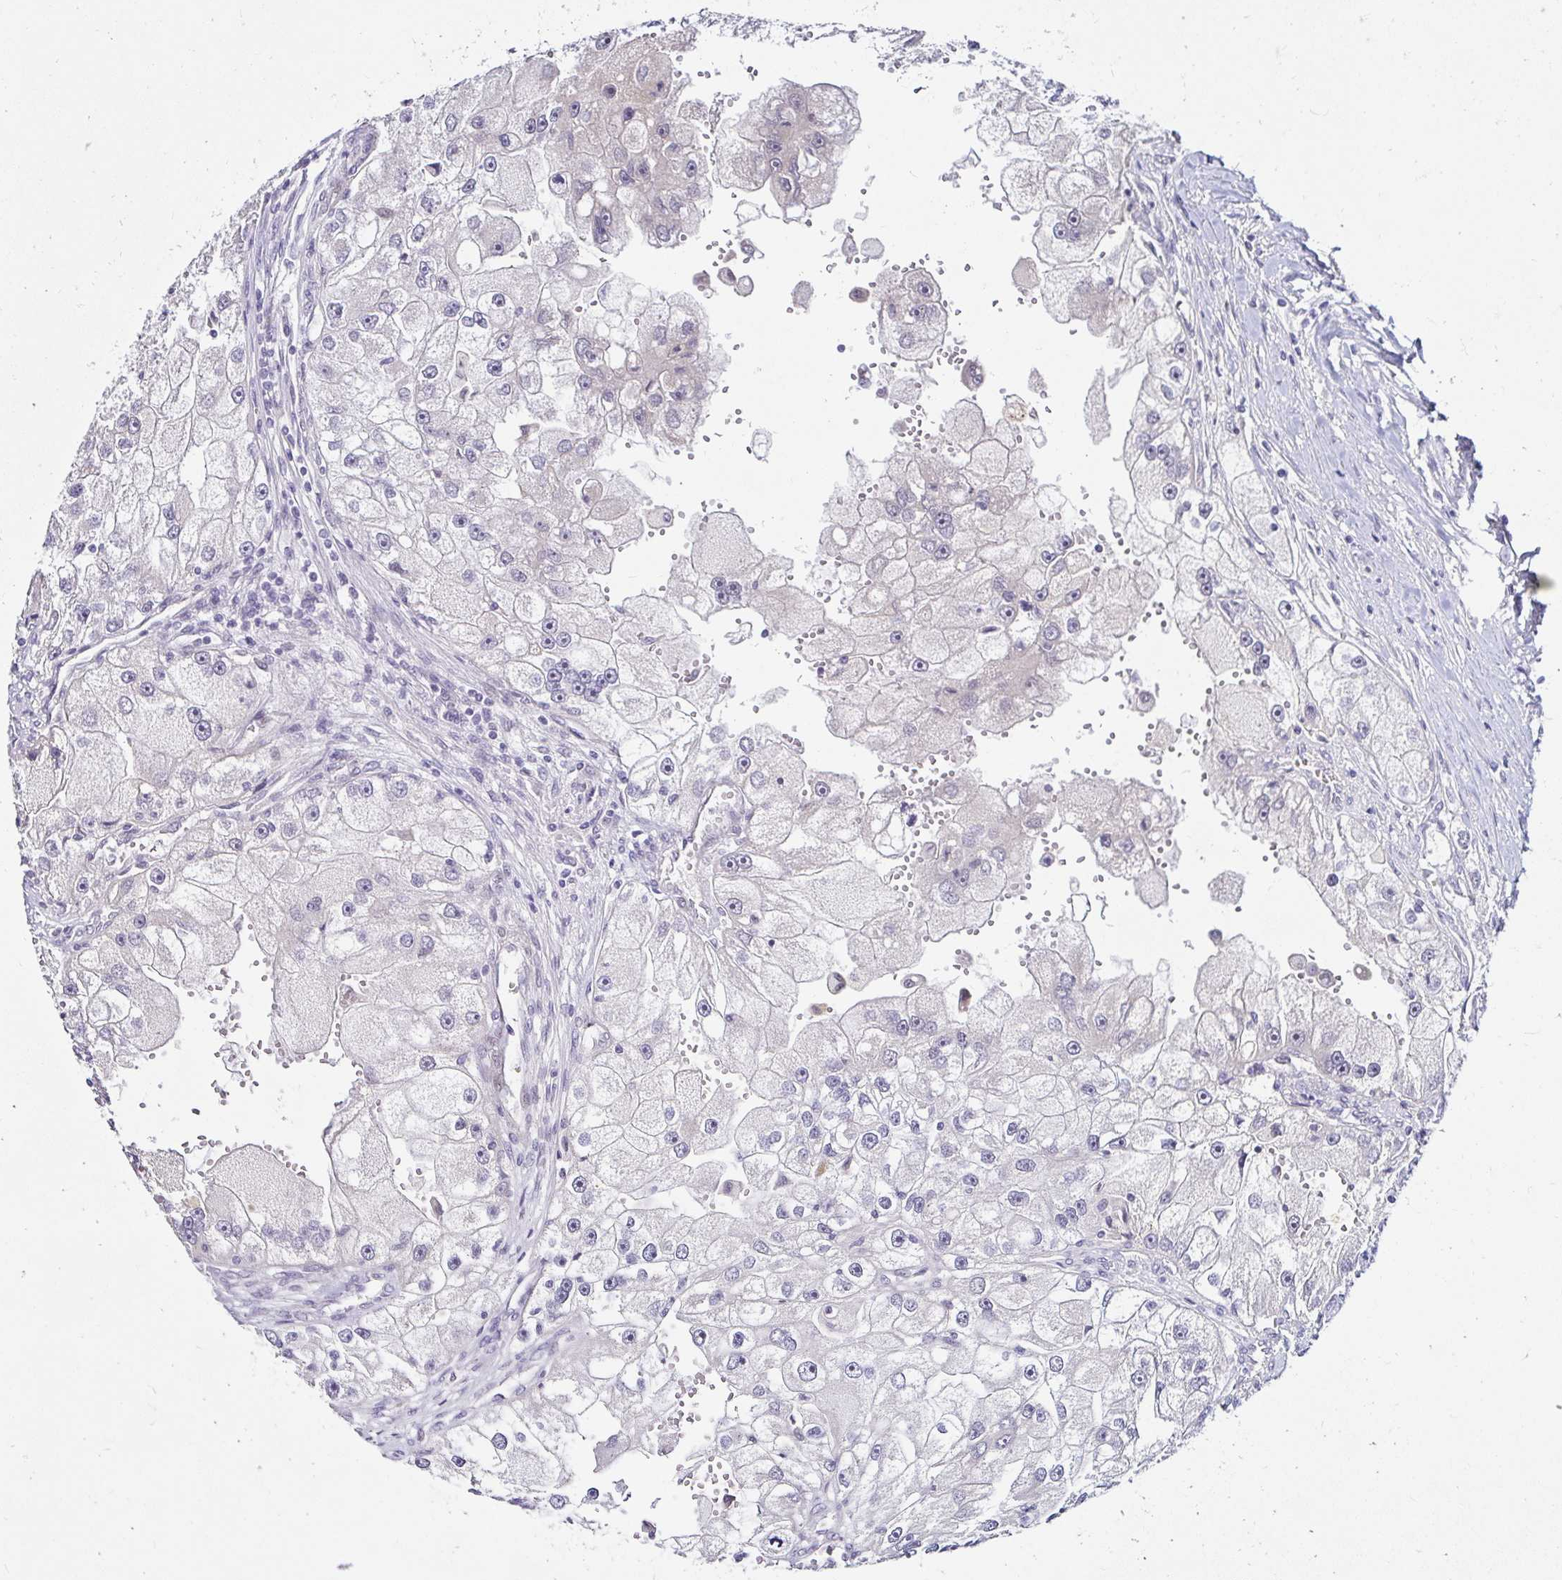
{"staining": {"intensity": "negative", "quantity": "none", "location": "none"}, "tissue": "renal cancer", "cell_type": "Tumor cells", "image_type": "cancer", "snomed": [{"axis": "morphology", "description": "Adenocarcinoma, NOS"}, {"axis": "topography", "description": "Kidney"}], "caption": "Renal adenocarcinoma stained for a protein using immunohistochemistry displays no expression tumor cells.", "gene": "GUCY1A1", "patient": {"sex": "male", "age": 63}}